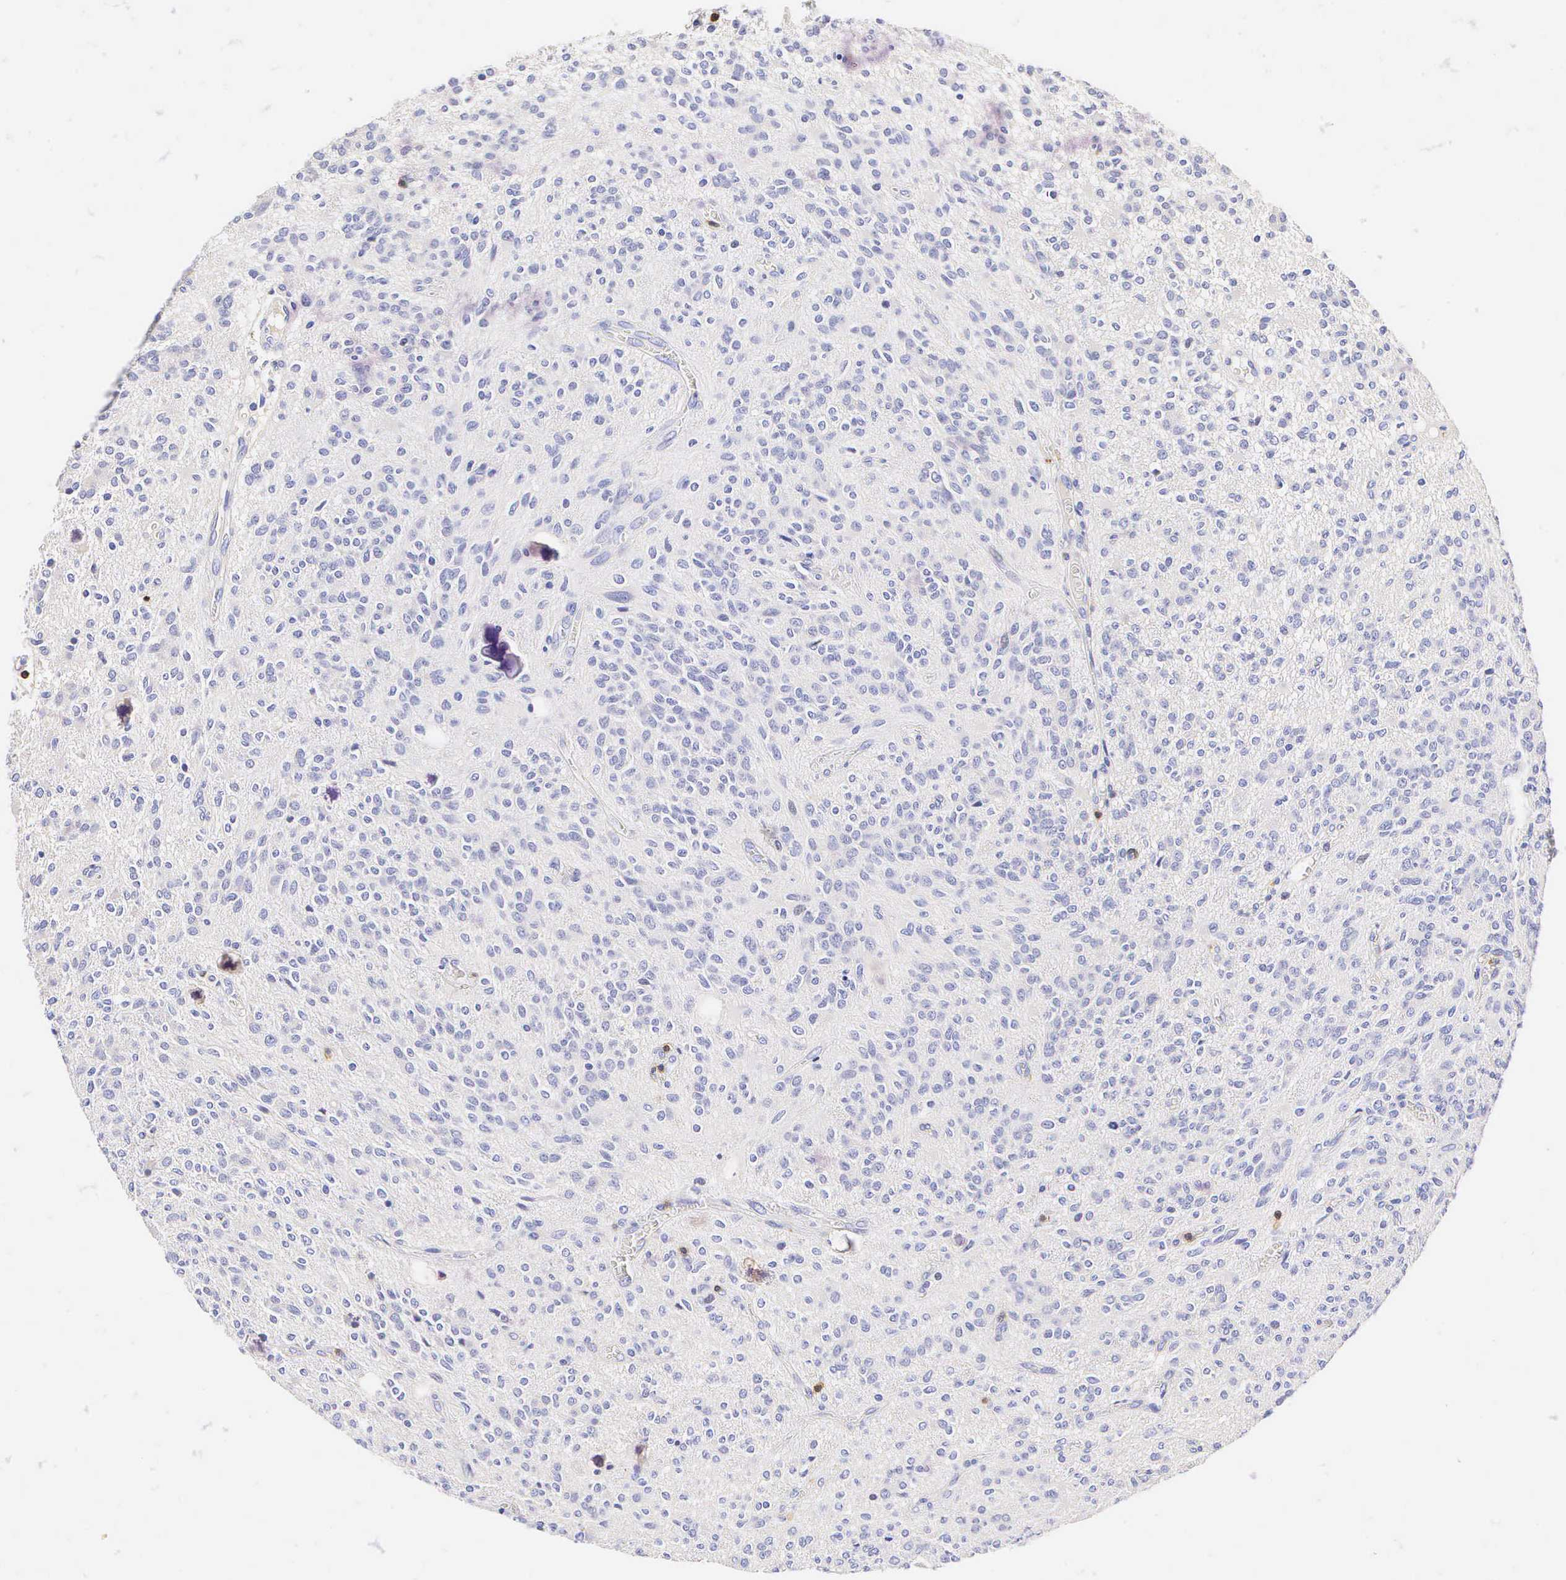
{"staining": {"intensity": "negative", "quantity": "none", "location": "none"}, "tissue": "glioma", "cell_type": "Tumor cells", "image_type": "cancer", "snomed": [{"axis": "morphology", "description": "Glioma, malignant, Low grade"}, {"axis": "topography", "description": "Brain"}], "caption": "Immunohistochemistry (IHC) of human low-grade glioma (malignant) exhibits no positivity in tumor cells. (DAB IHC visualized using brightfield microscopy, high magnification).", "gene": "CD3E", "patient": {"sex": "female", "age": 15}}